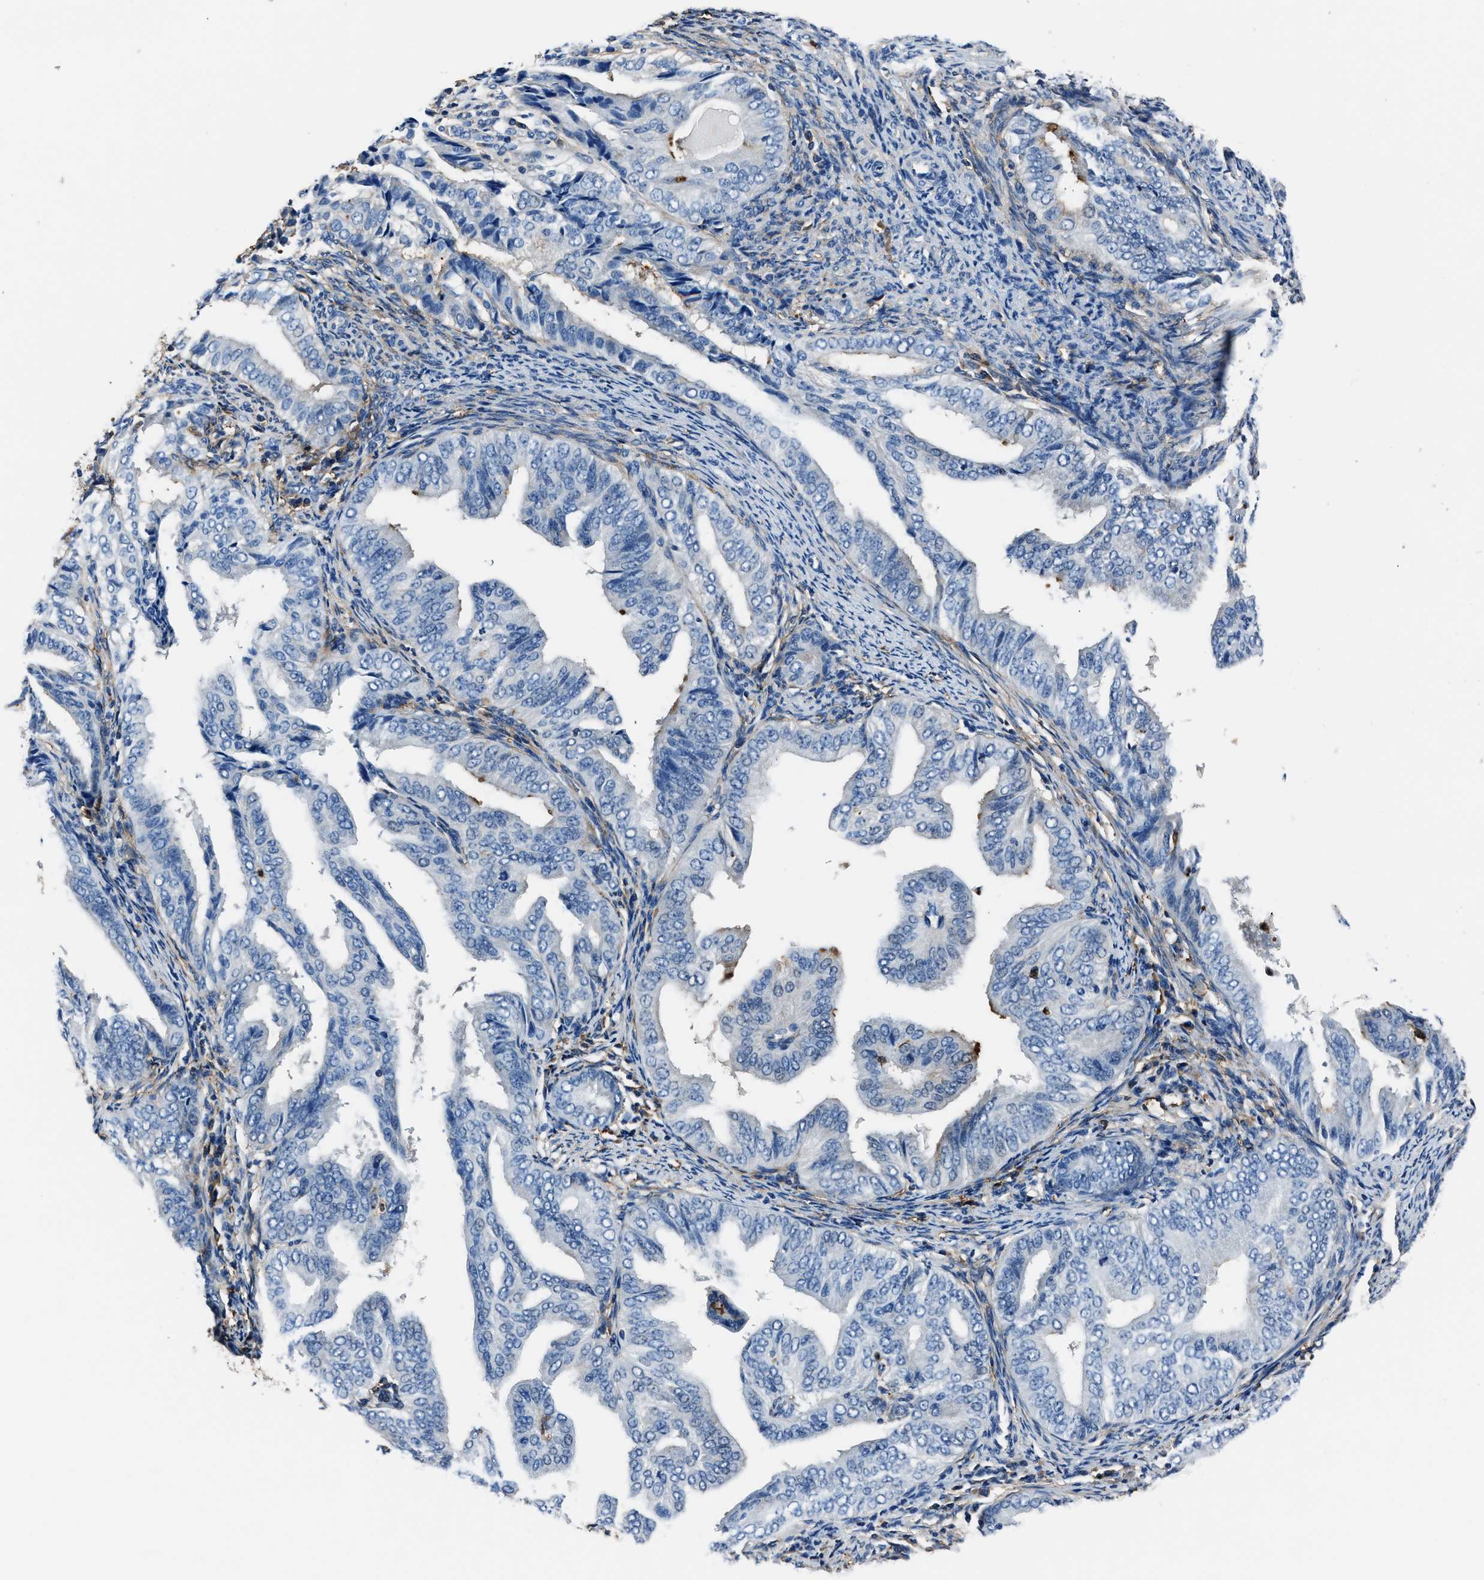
{"staining": {"intensity": "negative", "quantity": "none", "location": "none"}, "tissue": "endometrial cancer", "cell_type": "Tumor cells", "image_type": "cancer", "snomed": [{"axis": "morphology", "description": "Adenocarcinoma, NOS"}, {"axis": "topography", "description": "Endometrium"}], "caption": "There is no significant expression in tumor cells of endometrial adenocarcinoma.", "gene": "FTL", "patient": {"sex": "female", "age": 58}}